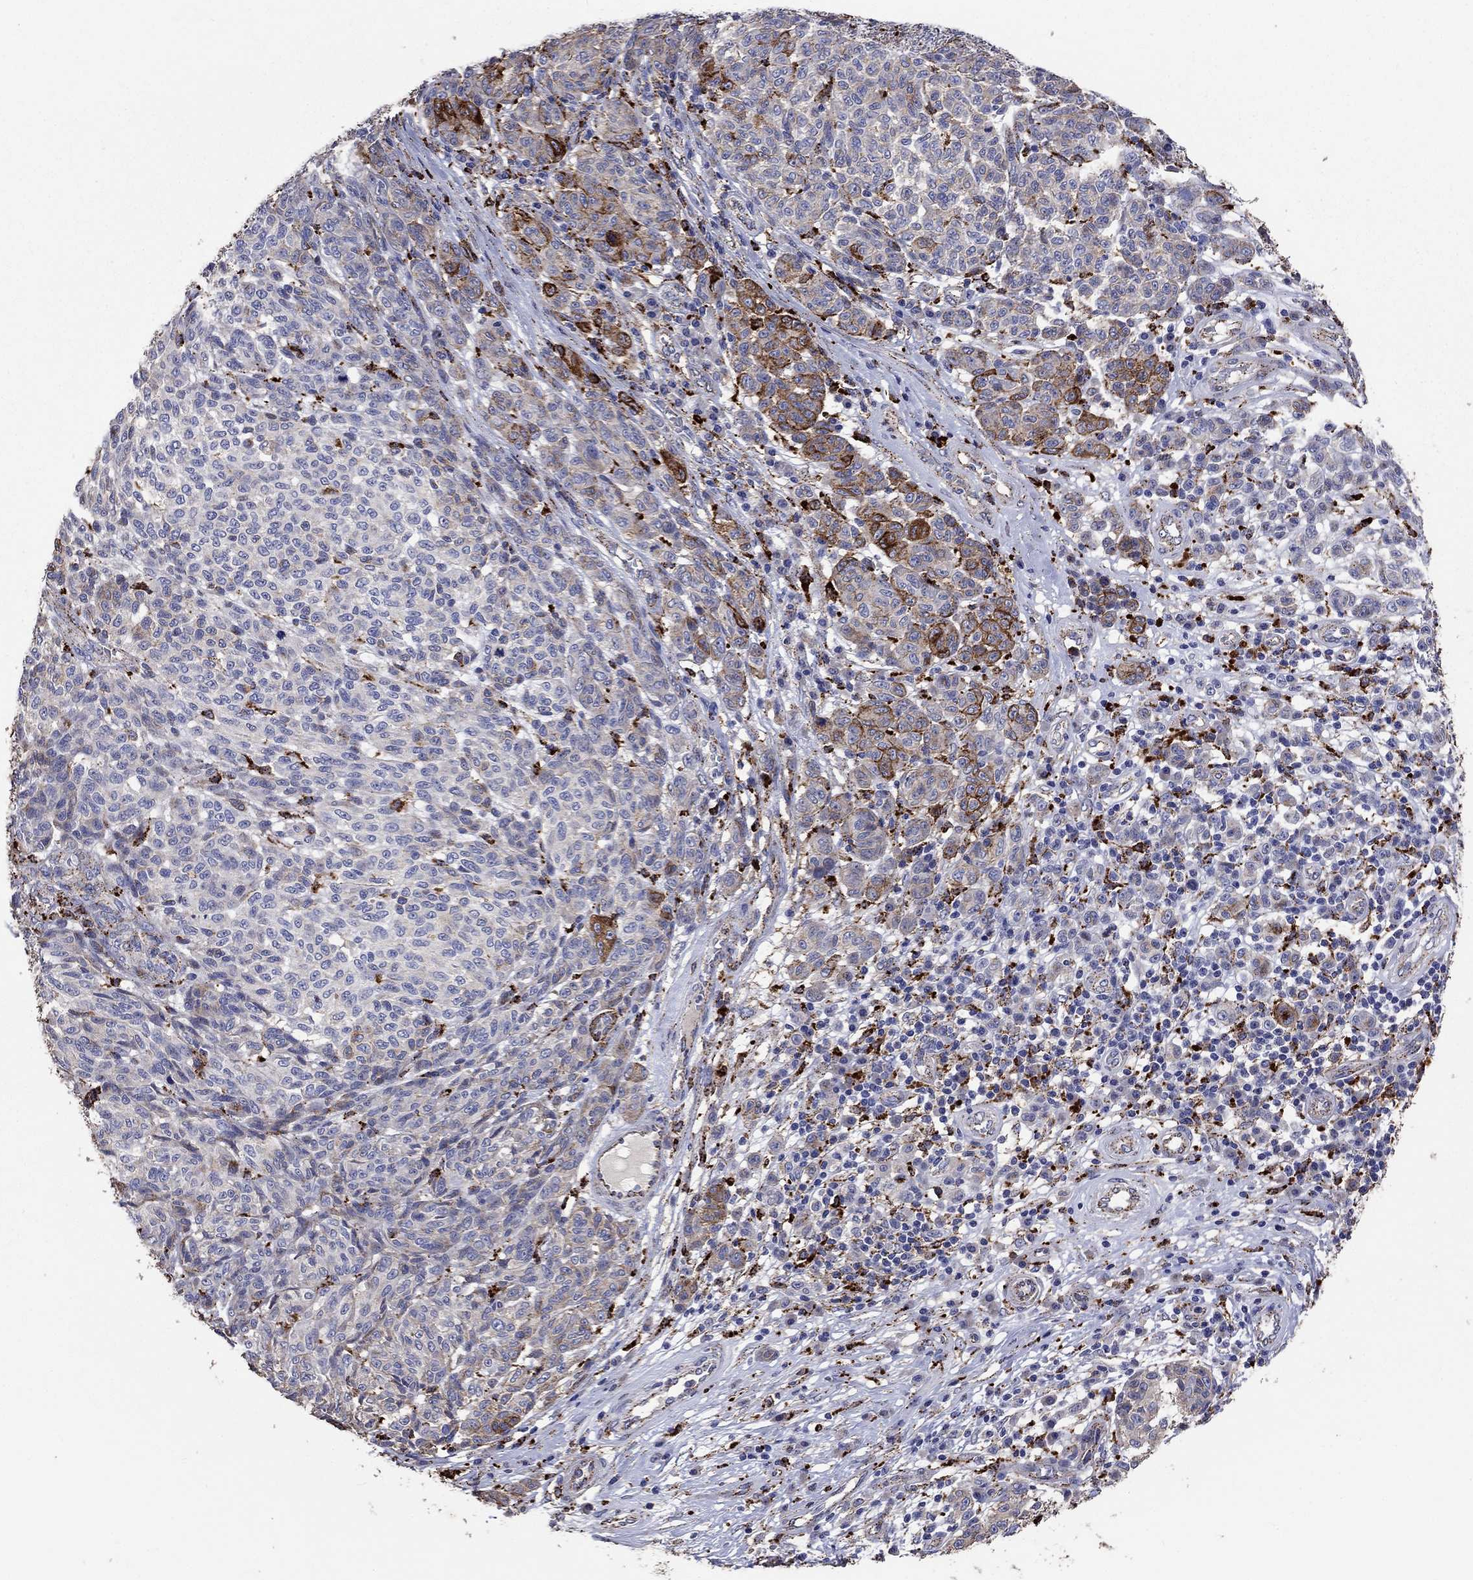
{"staining": {"intensity": "moderate", "quantity": "<25%", "location": "cytoplasmic/membranous"}, "tissue": "melanoma", "cell_type": "Tumor cells", "image_type": "cancer", "snomed": [{"axis": "morphology", "description": "Malignant melanoma, NOS"}, {"axis": "topography", "description": "Skin"}], "caption": "Melanoma was stained to show a protein in brown. There is low levels of moderate cytoplasmic/membranous positivity in about <25% of tumor cells.", "gene": "CTSB", "patient": {"sex": "male", "age": 59}}